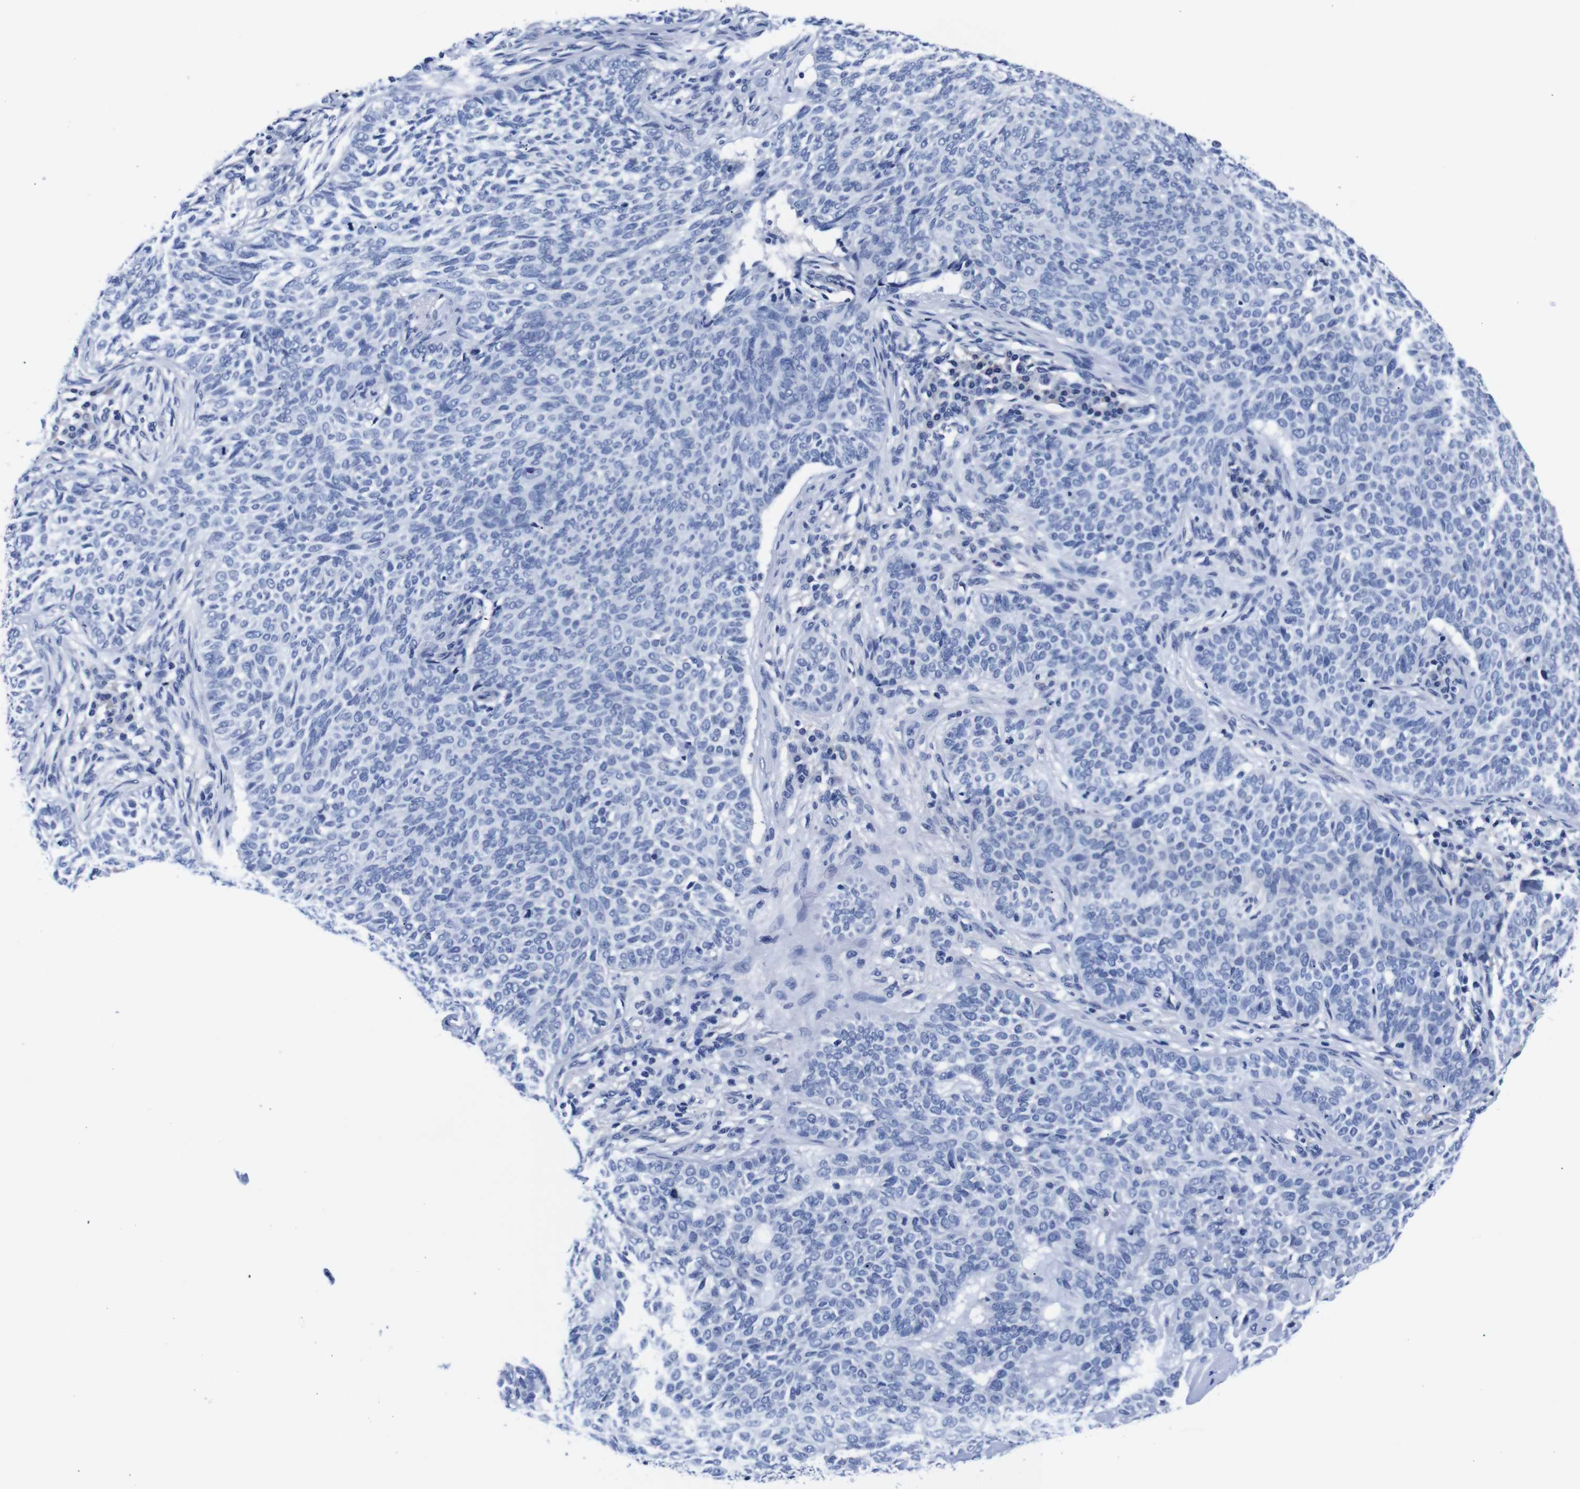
{"staining": {"intensity": "negative", "quantity": "none", "location": "none"}, "tissue": "skin cancer", "cell_type": "Tumor cells", "image_type": "cancer", "snomed": [{"axis": "morphology", "description": "Basal cell carcinoma"}, {"axis": "topography", "description": "Skin"}], "caption": "Tumor cells are negative for brown protein staining in skin cancer (basal cell carcinoma). (Stains: DAB (3,3'-diaminobenzidine) immunohistochemistry (IHC) with hematoxylin counter stain, Microscopy: brightfield microscopy at high magnification).", "gene": "CLEC4G", "patient": {"sex": "male", "age": 87}}